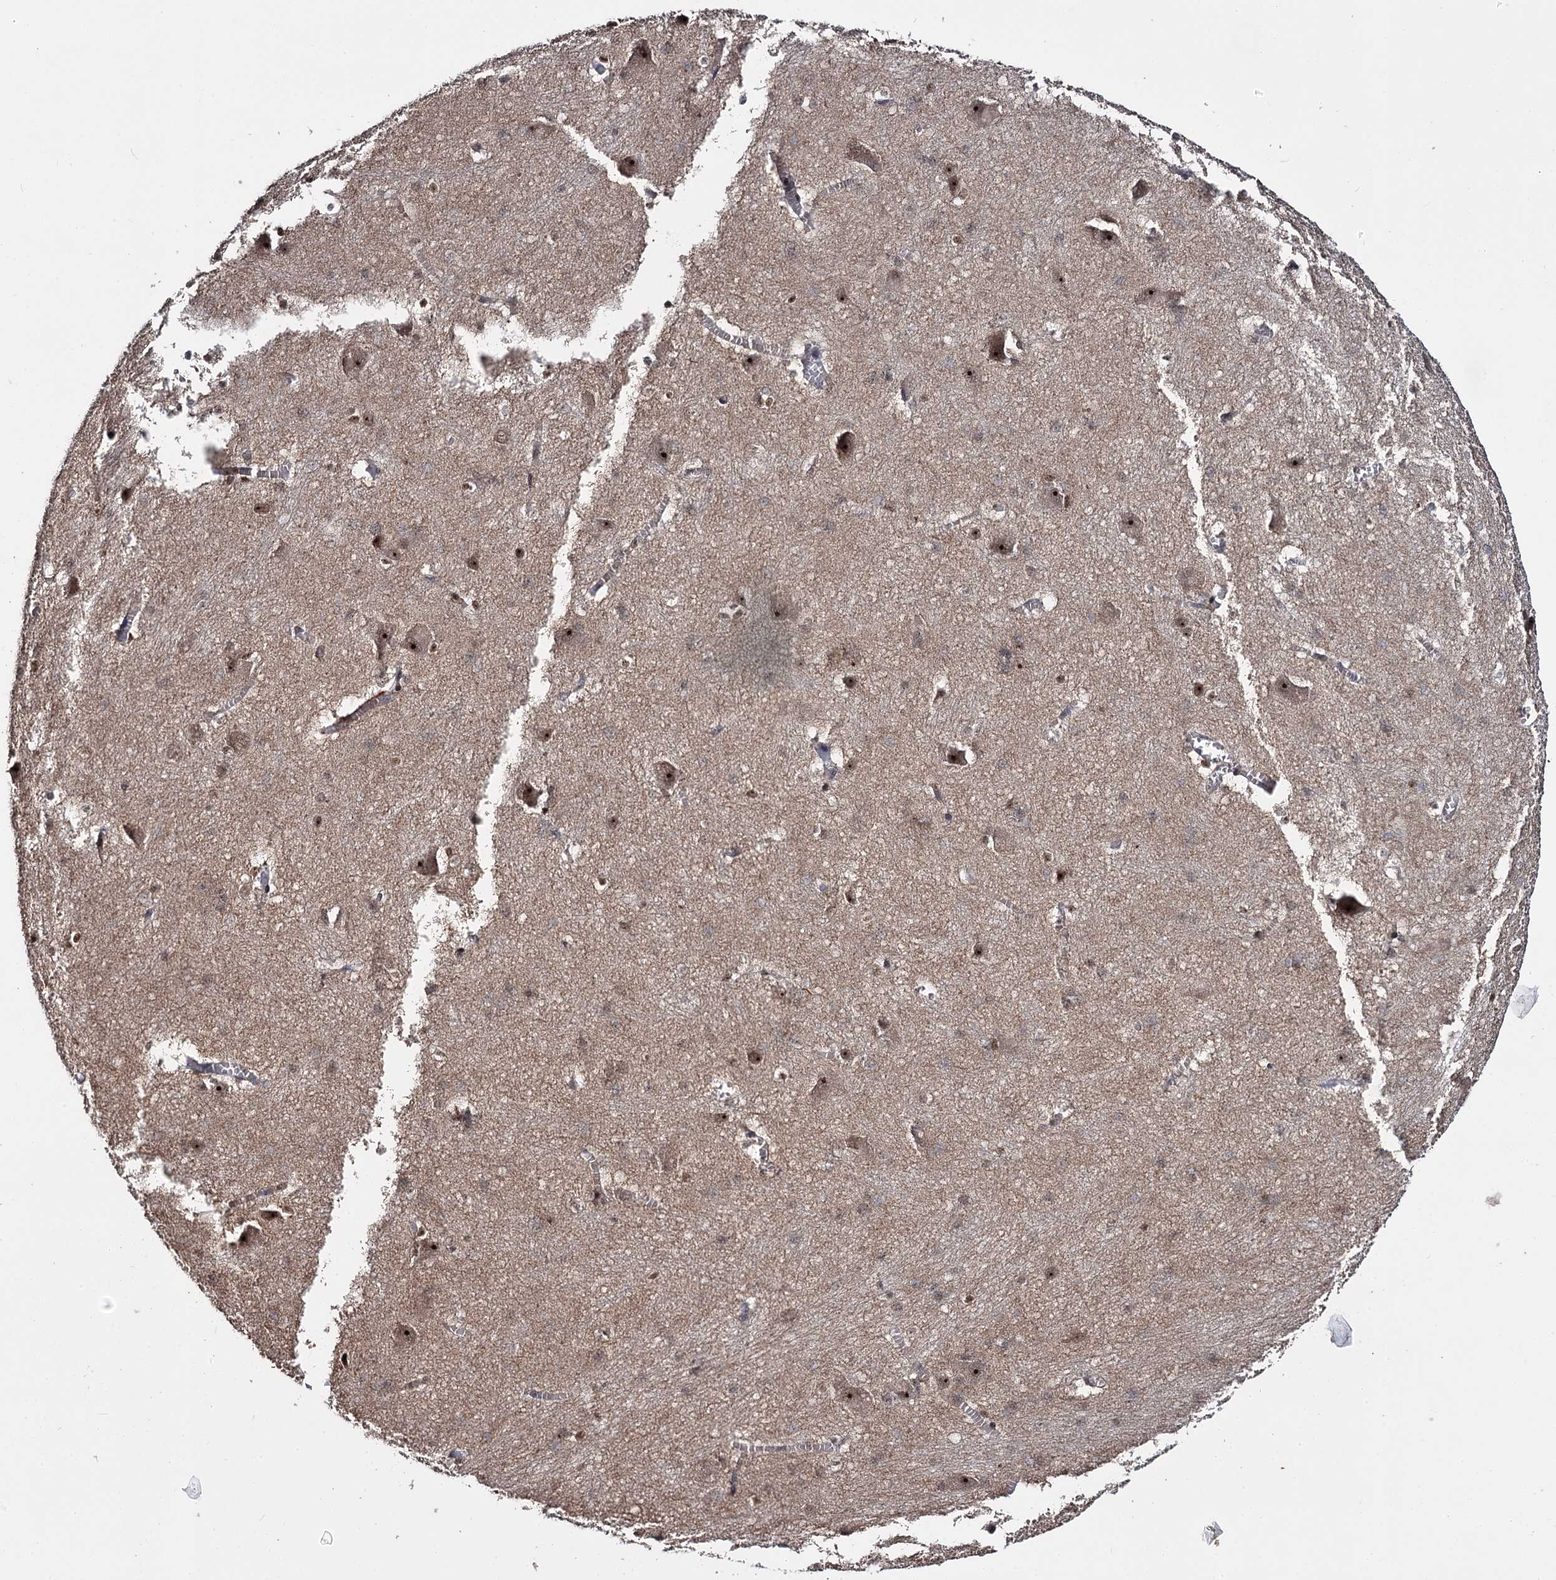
{"staining": {"intensity": "moderate", "quantity": ">75%", "location": "nuclear"}, "tissue": "caudate", "cell_type": "Glial cells", "image_type": "normal", "snomed": [{"axis": "morphology", "description": "Normal tissue, NOS"}, {"axis": "topography", "description": "Lateral ventricle wall"}], "caption": "Caudate was stained to show a protein in brown. There is medium levels of moderate nuclear expression in about >75% of glial cells. (IHC, brightfield microscopy, high magnification).", "gene": "SUPT20H", "patient": {"sex": "male", "age": 37}}